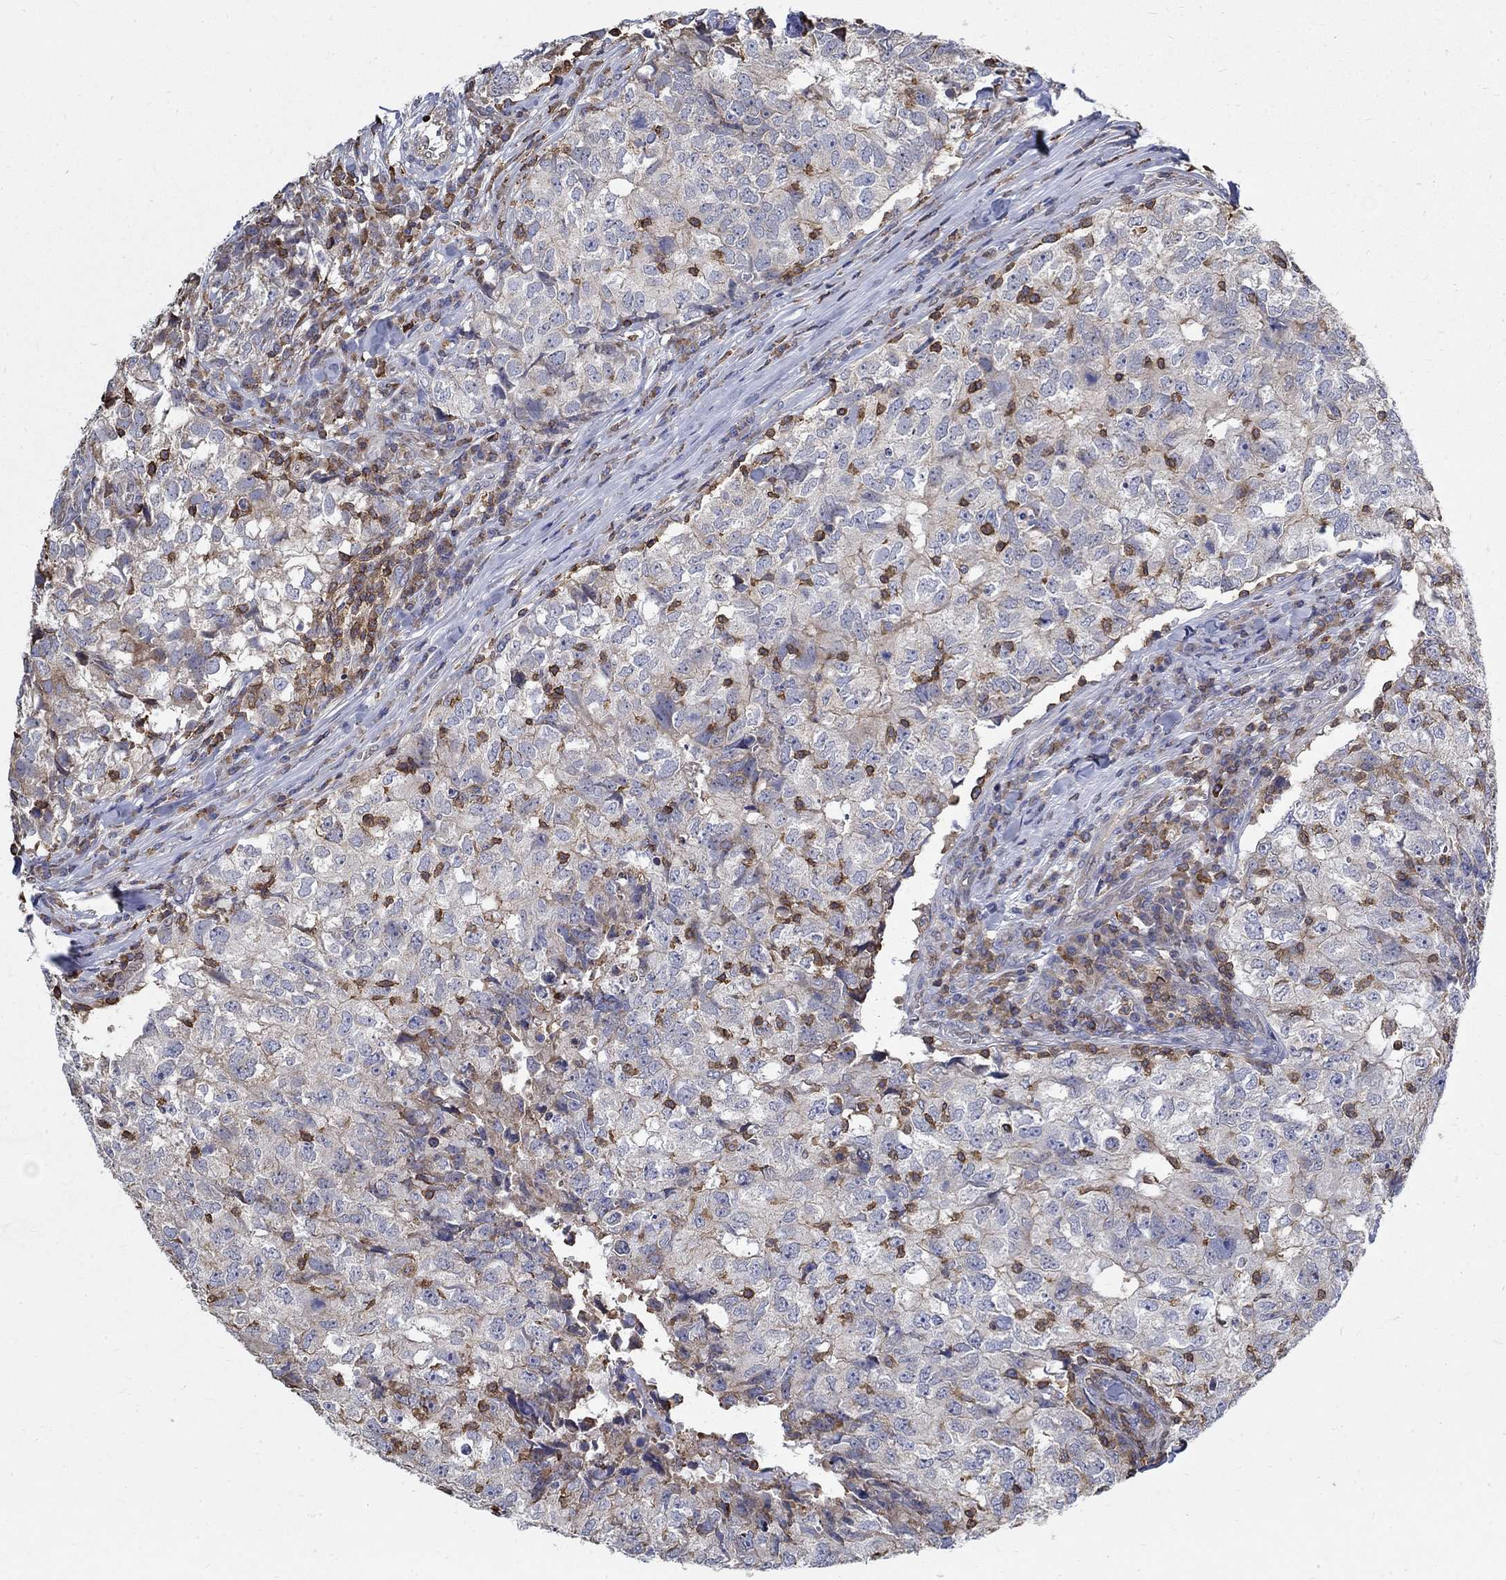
{"staining": {"intensity": "negative", "quantity": "none", "location": "none"}, "tissue": "breast cancer", "cell_type": "Tumor cells", "image_type": "cancer", "snomed": [{"axis": "morphology", "description": "Duct carcinoma"}, {"axis": "topography", "description": "Breast"}], "caption": "Immunohistochemical staining of human breast invasive ductal carcinoma displays no significant staining in tumor cells.", "gene": "AGAP2", "patient": {"sex": "female", "age": 30}}